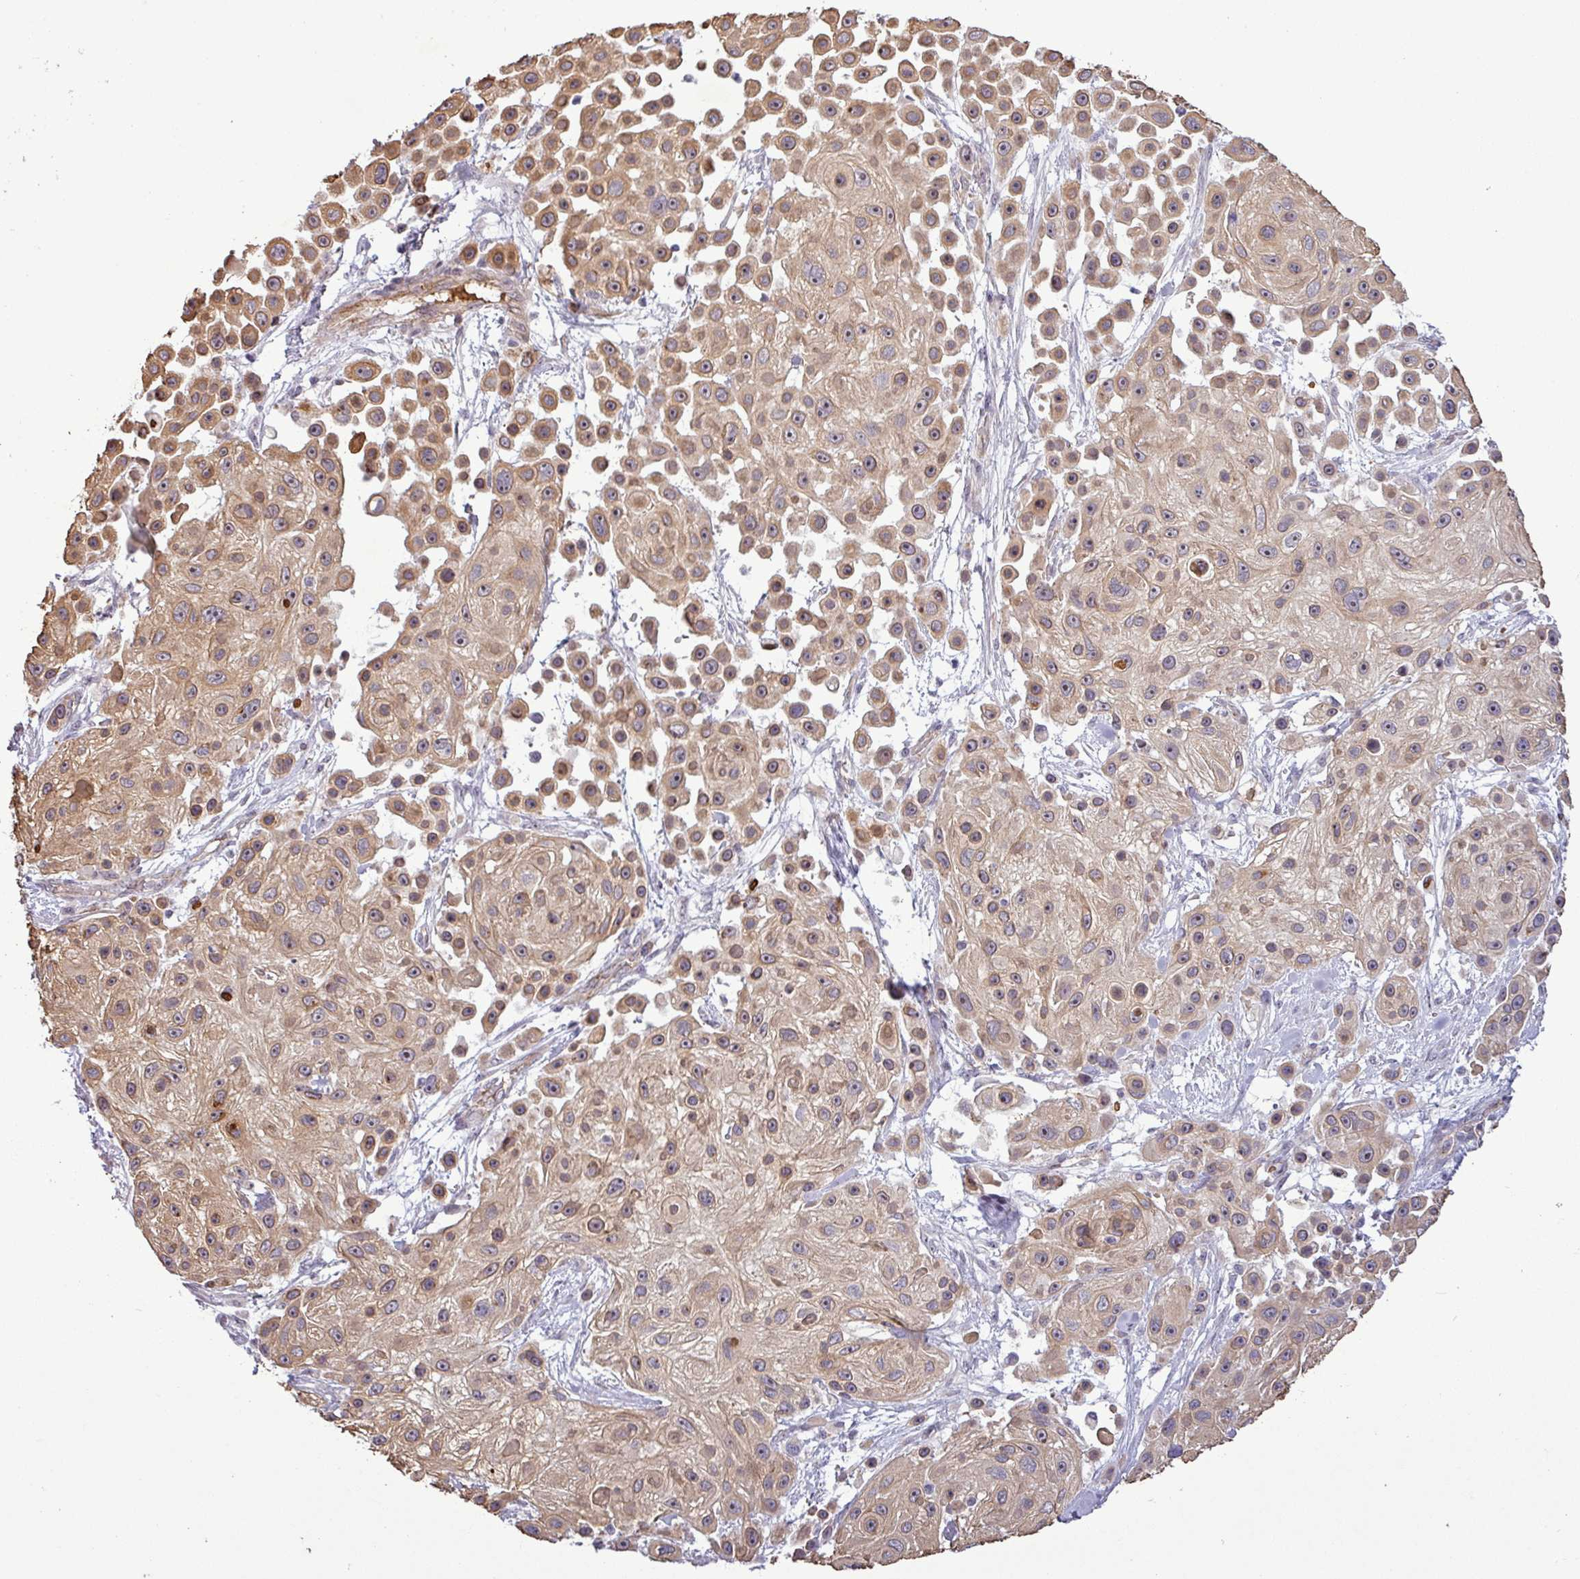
{"staining": {"intensity": "moderate", "quantity": ">75%", "location": "cytoplasmic/membranous,nuclear"}, "tissue": "skin cancer", "cell_type": "Tumor cells", "image_type": "cancer", "snomed": [{"axis": "morphology", "description": "Squamous cell carcinoma, NOS"}, {"axis": "topography", "description": "Skin"}], "caption": "Squamous cell carcinoma (skin) stained for a protein (brown) demonstrates moderate cytoplasmic/membranous and nuclear positive positivity in about >75% of tumor cells.", "gene": "PCDH1", "patient": {"sex": "male", "age": 67}}